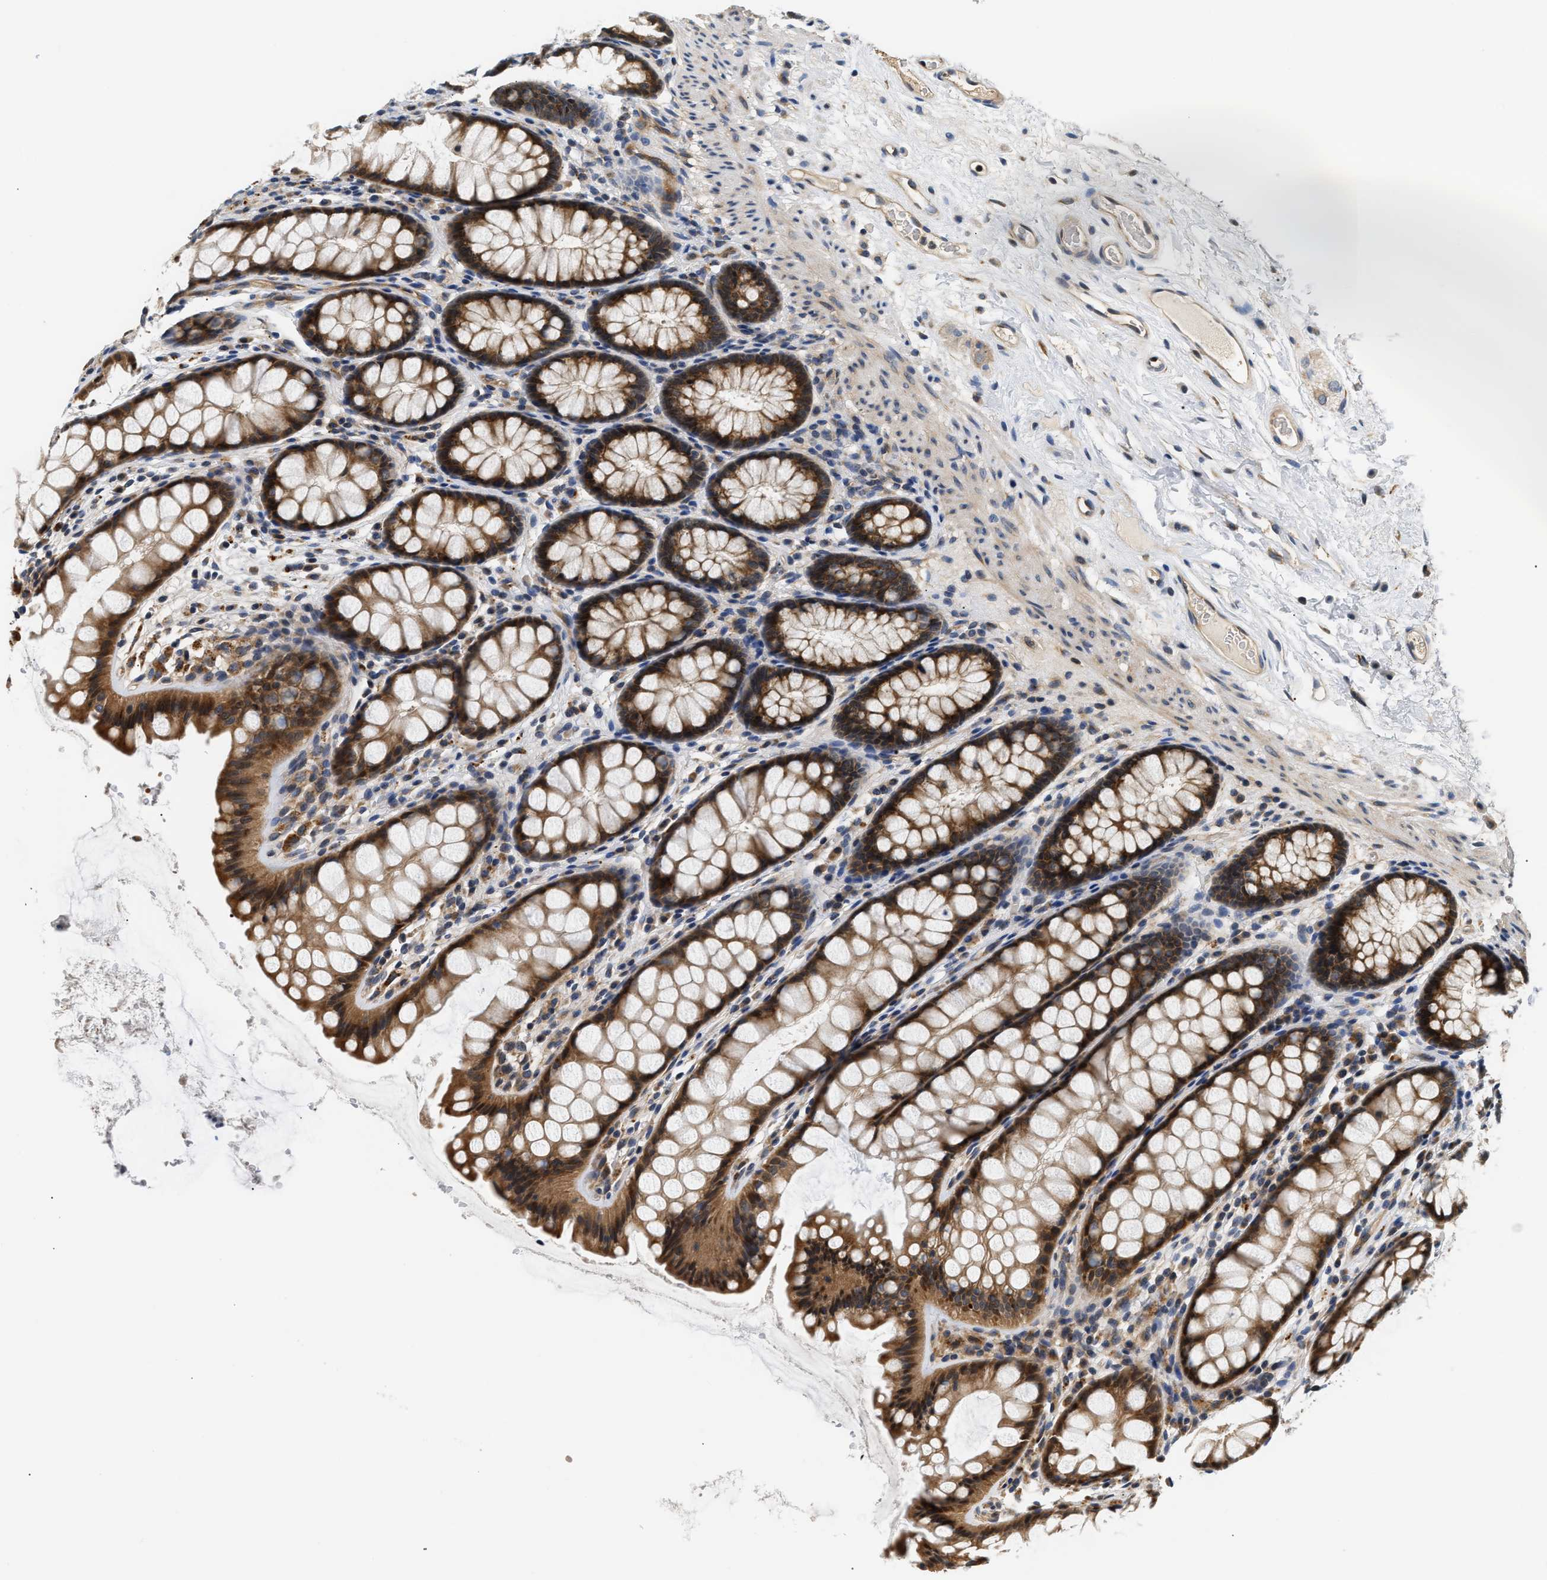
{"staining": {"intensity": "moderate", "quantity": ">75%", "location": "cytoplasmic/membranous"}, "tissue": "colon", "cell_type": "Endothelial cells", "image_type": "normal", "snomed": [{"axis": "morphology", "description": "Normal tissue, NOS"}, {"axis": "topography", "description": "Colon"}], "caption": "The image exhibits immunohistochemical staining of benign colon. There is moderate cytoplasmic/membranous staining is seen in approximately >75% of endothelial cells.", "gene": "TNIP2", "patient": {"sex": "female", "age": 55}}